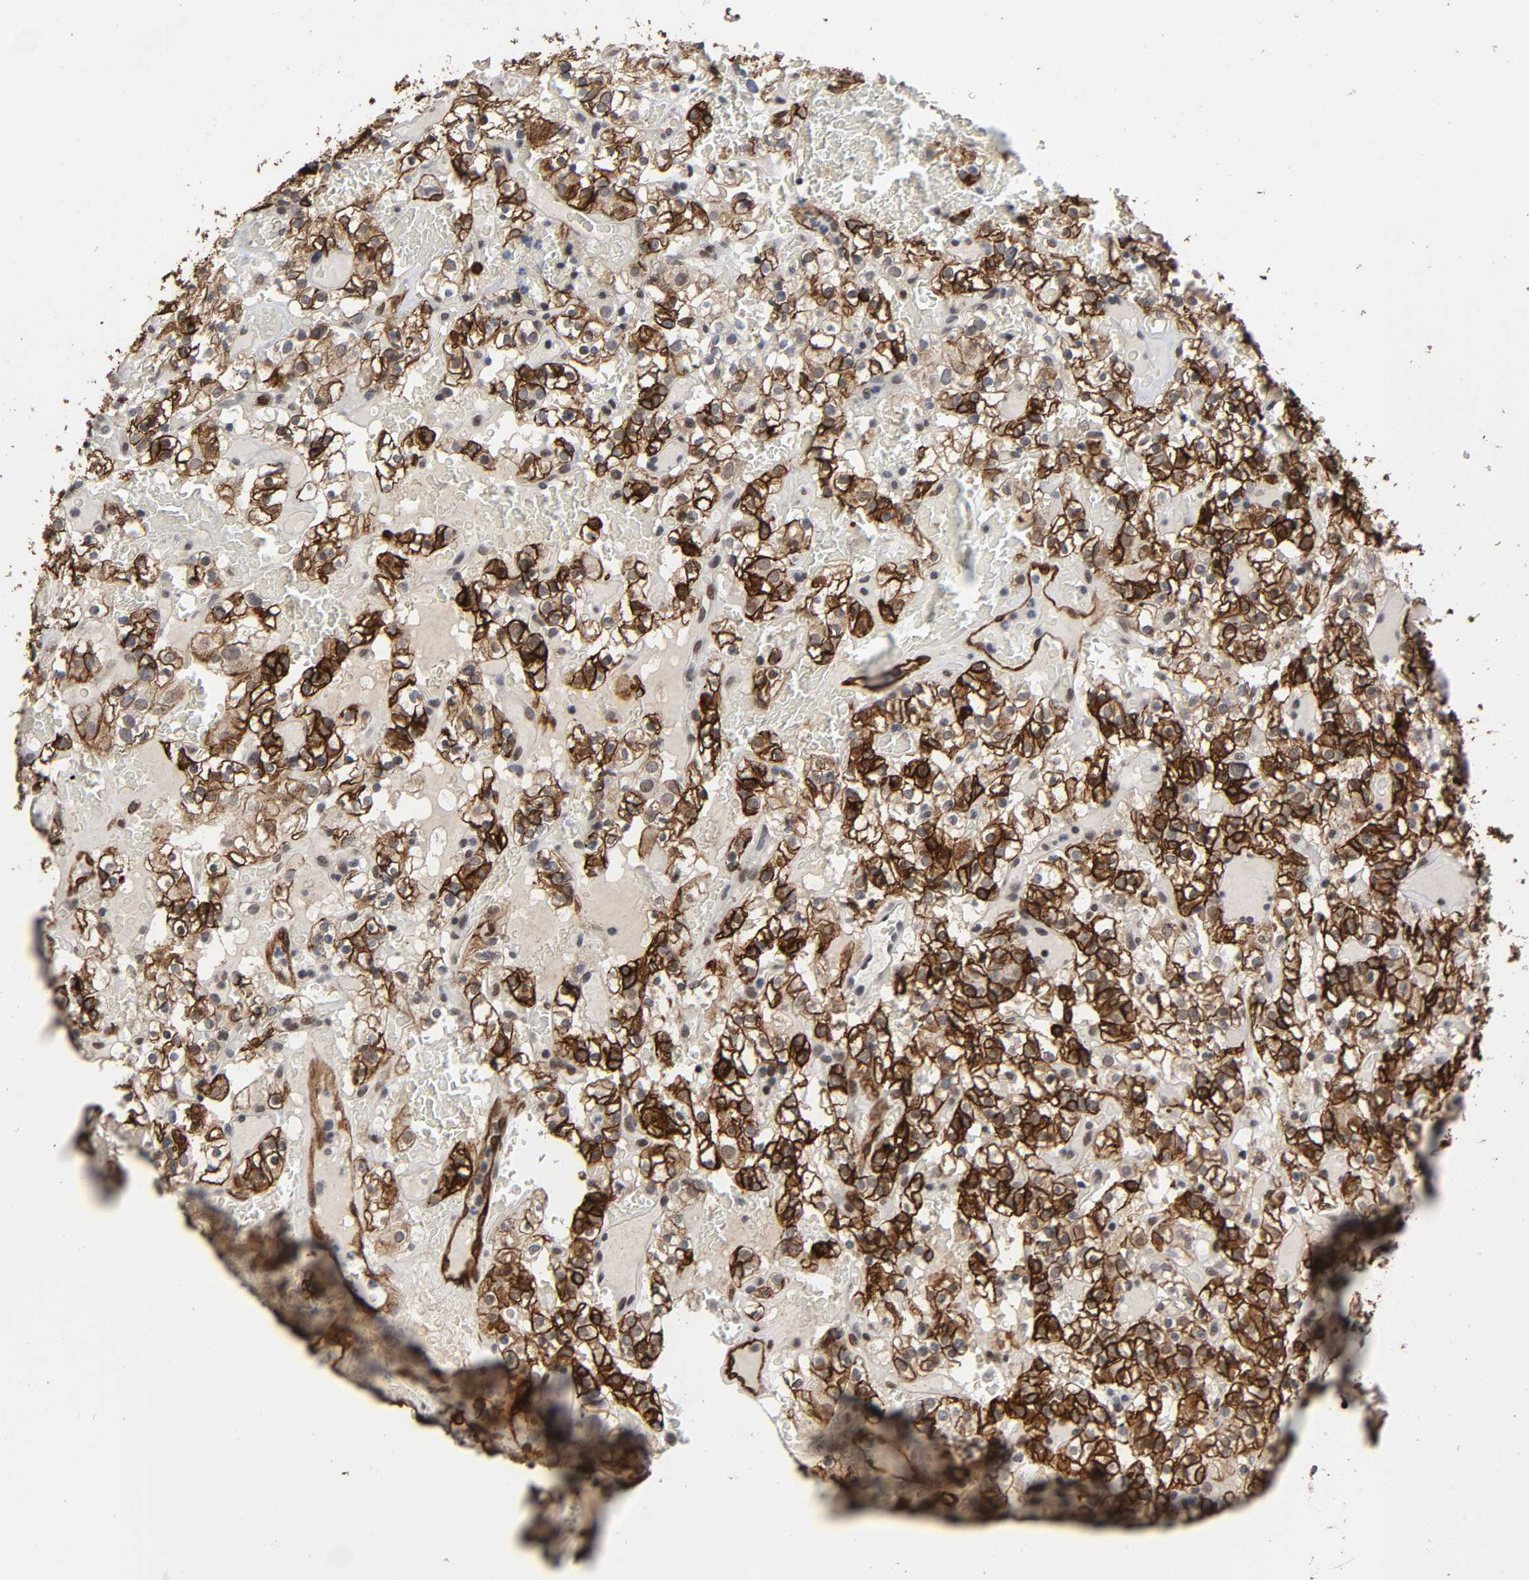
{"staining": {"intensity": "strong", "quantity": ">75%", "location": "cytoplasmic/membranous"}, "tissue": "renal cancer", "cell_type": "Tumor cells", "image_type": "cancer", "snomed": [{"axis": "morphology", "description": "Normal tissue, NOS"}, {"axis": "morphology", "description": "Adenocarcinoma, NOS"}, {"axis": "topography", "description": "Kidney"}], "caption": "This is an image of IHC staining of renal cancer, which shows strong staining in the cytoplasmic/membranous of tumor cells.", "gene": "AHNAK2", "patient": {"sex": "female", "age": 72}}